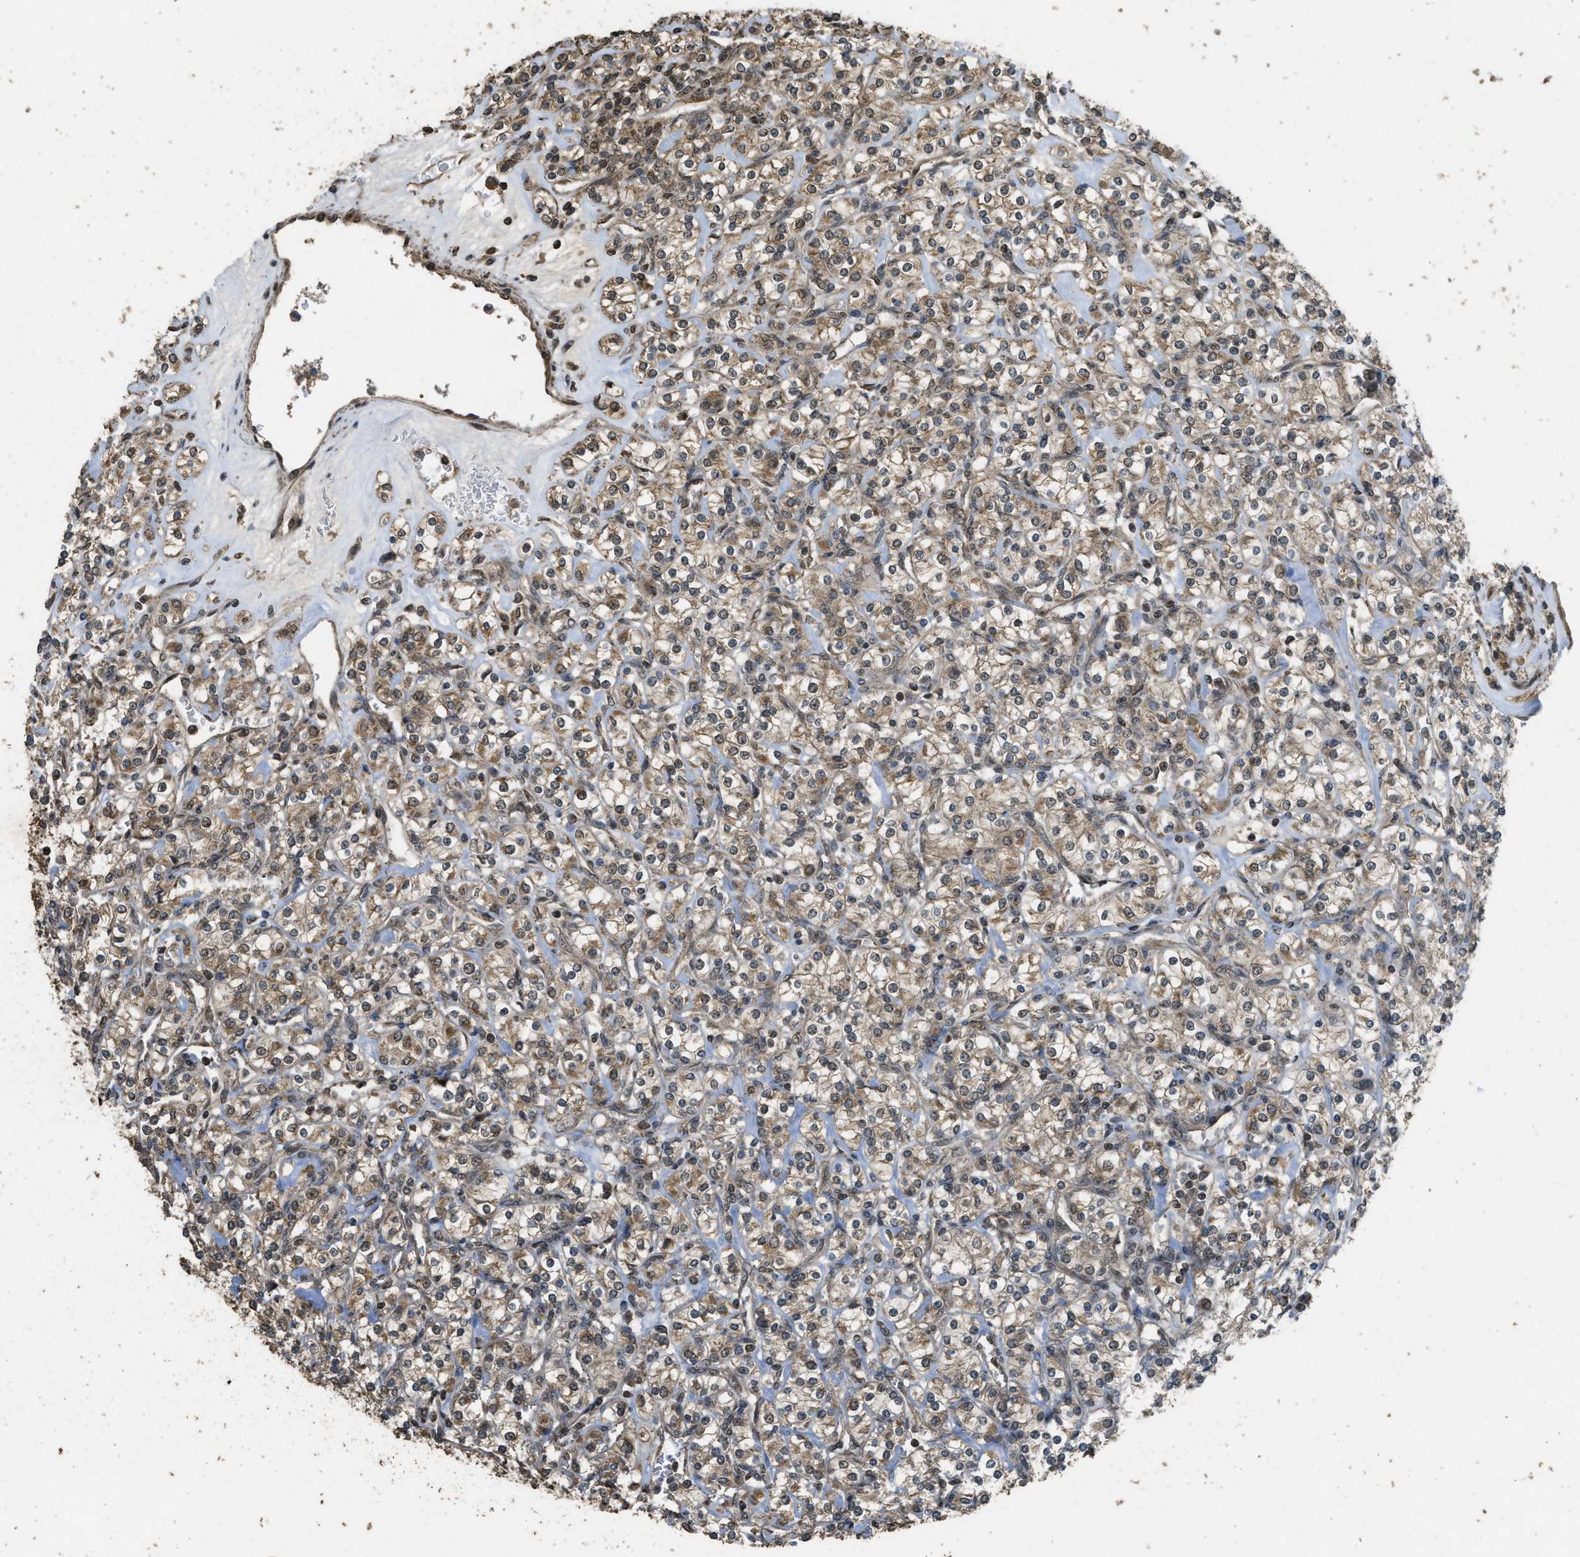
{"staining": {"intensity": "moderate", "quantity": ">75%", "location": "cytoplasmic/membranous"}, "tissue": "renal cancer", "cell_type": "Tumor cells", "image_type": "cancer", "snomed": [{"axis": "morphology", "description": "Adenocarcinoma, NOS"}, {"axis": "topography", "description": "Kidney"}], "caption": "This histopathology image demonstrates renal cancer stained with immunohistochemistry (IHC) to label a protein in brown. The cytoplasmic/membranous of tumor cells show moderate positivity for the protein. Nuclei are counter-stained blue.", "gene": "CTPS1", "patient": {"sex": "male", "age": 77}}